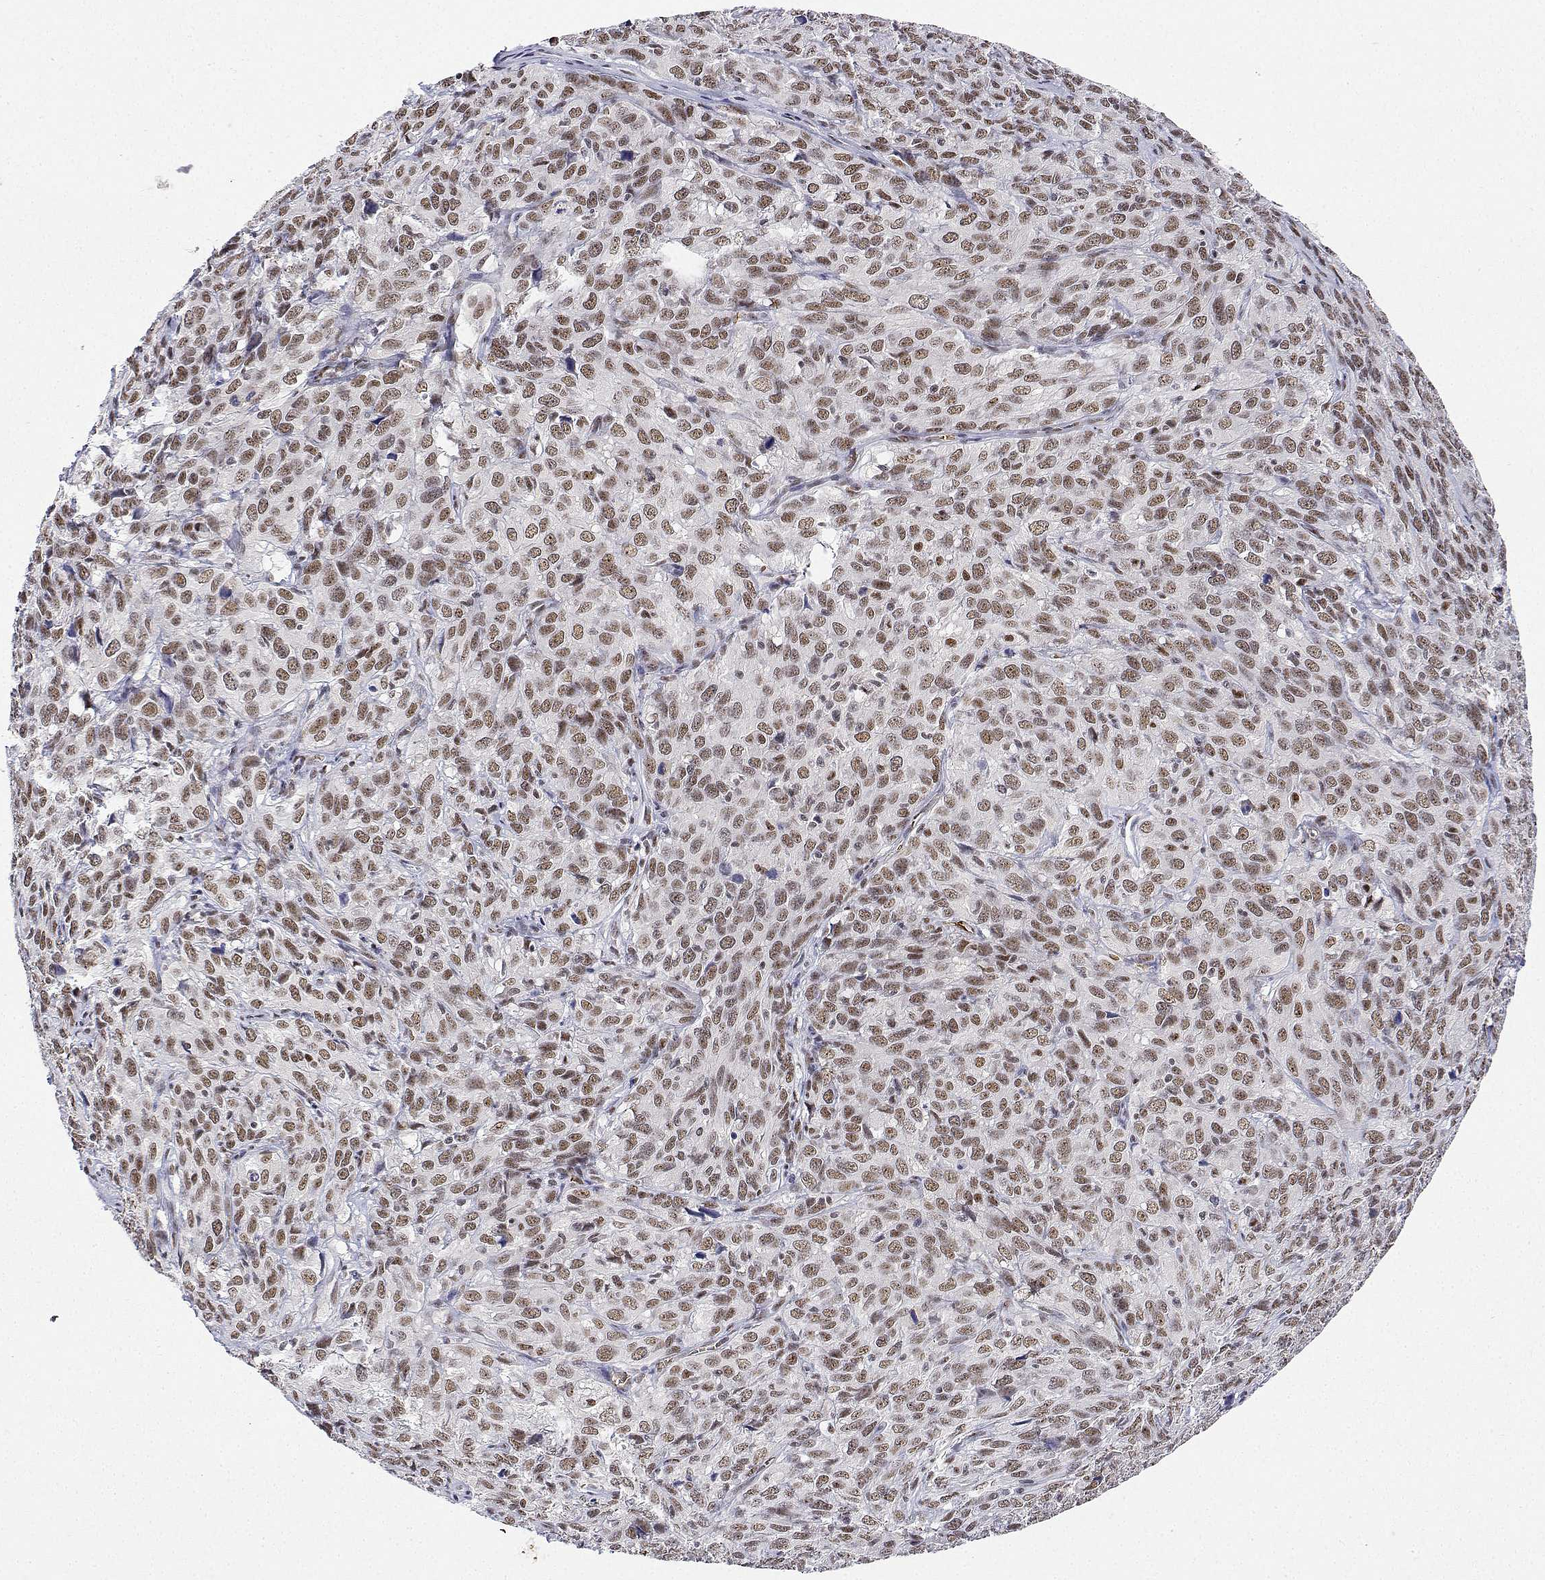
{"staining": {"intensity": "moderate", "quantity": ">75%", "location": "nuclear"}, "tissue": "cervical cancer", "cell_type": "Tumor cells", "image_type": "cancer", "snomed": [{"axis": "morphology", "description": "Squamous cell carcinoma, NOS"}, {"axis": "topography", "description": "Cervix"}], "caption": "Squamous cell carcinoma (cervical) tissue demonstrates moderate nuclear staining in approximately >75% of tumor cells", "gene": "ADAR", "patient": {"sex": "female", "age": 51}}